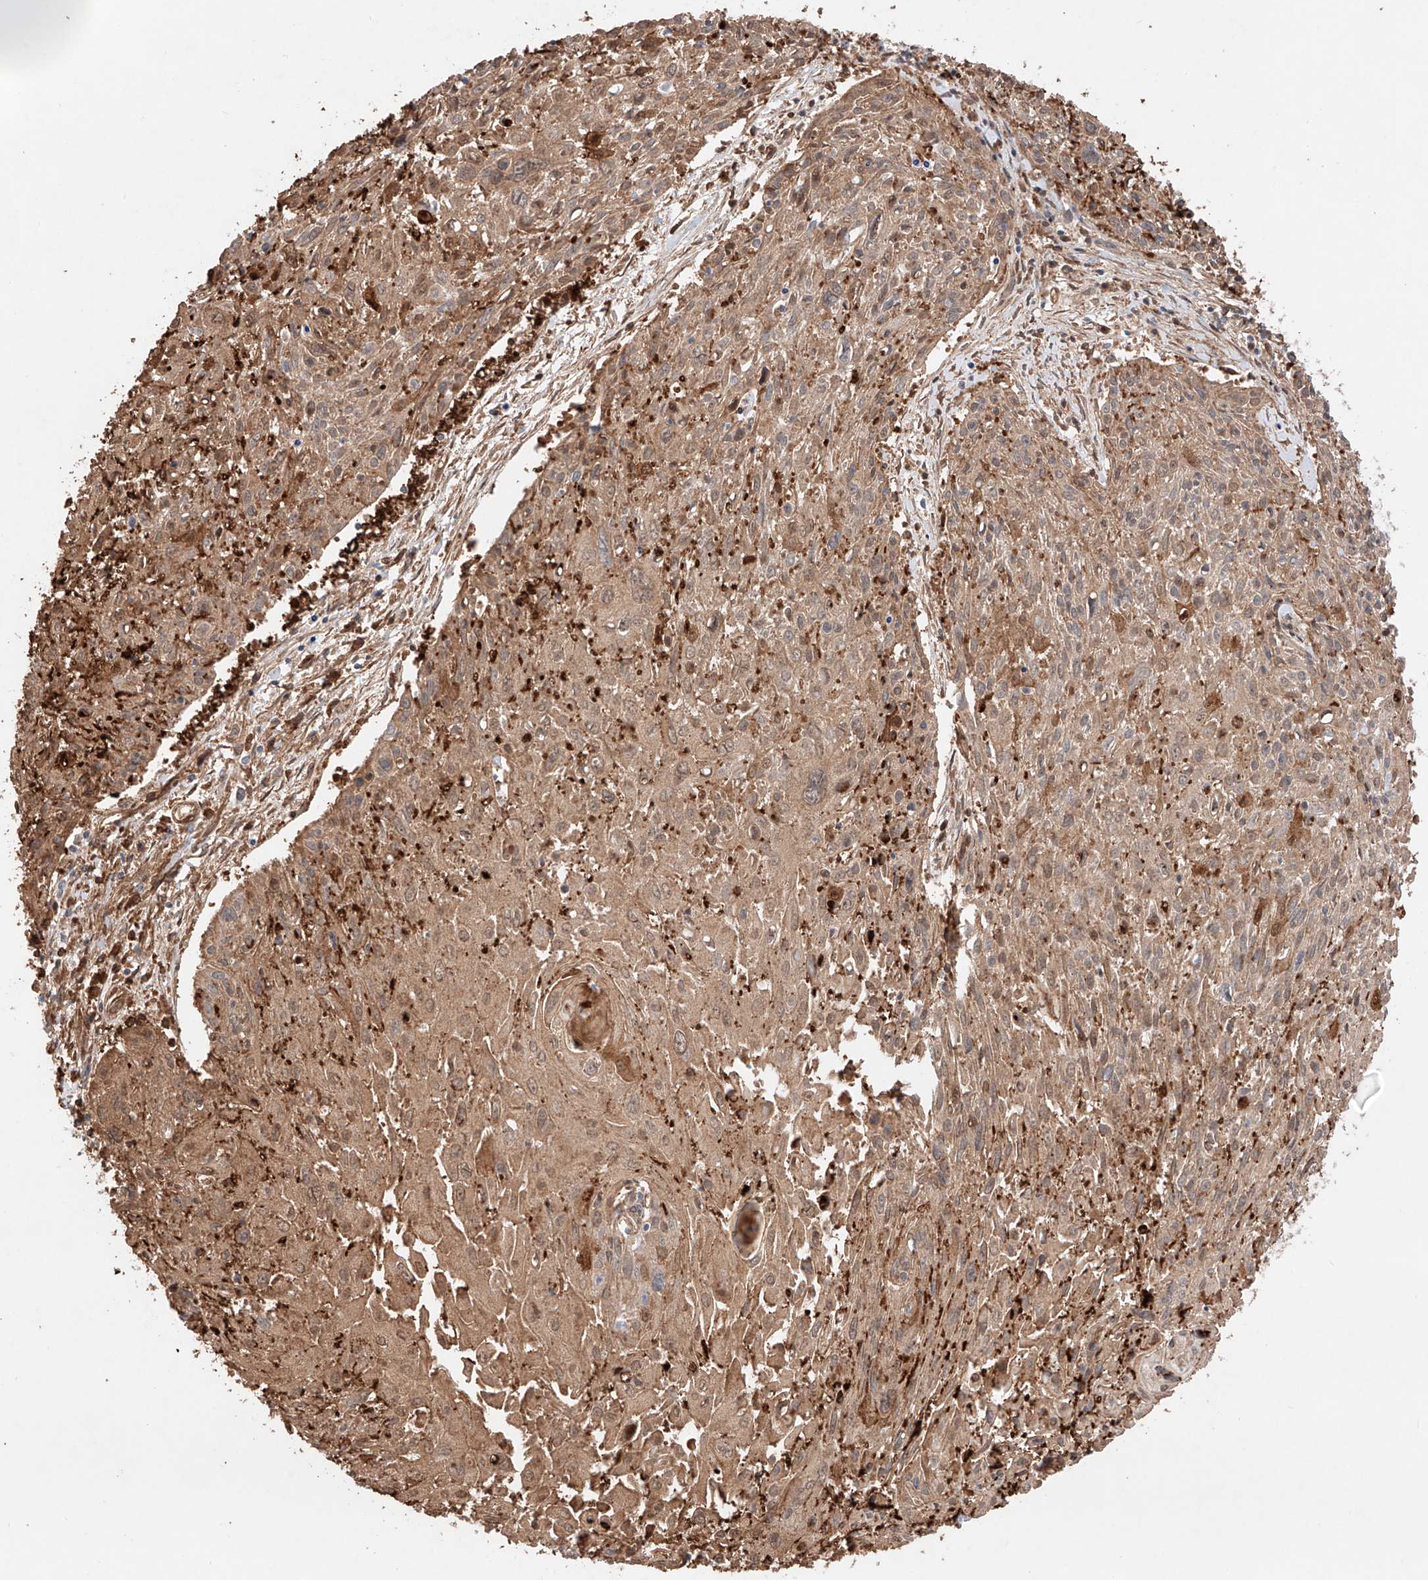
{"staining": {"intensity": "moderate", "quantity": ">75%", "location": "cytoplasmic/membranous,nuclear"}, "tissue": "cervical cancer", "cell_type": "Tumor cells", "image_type": "cancer", "snomed": [{"axis": "morphology", "description": "Squamous cell carcinoma, NOS"}, {"axis": "topography", "description": "Cervix"}], "caption": "Protein expression by immunohistochemistry shows moderate cytoplasmic/membranous and nuclear expression in about >75% of tumor cells in cervical squamous cell carcinoma. The staining was performed using DAB to visualize the protein expression in brown, while the nuclei were stained in blue with hematoxylin (Magnification: 20x).", "gene": "GCNT1", "patient": {"sex": "female", "age": 51}}